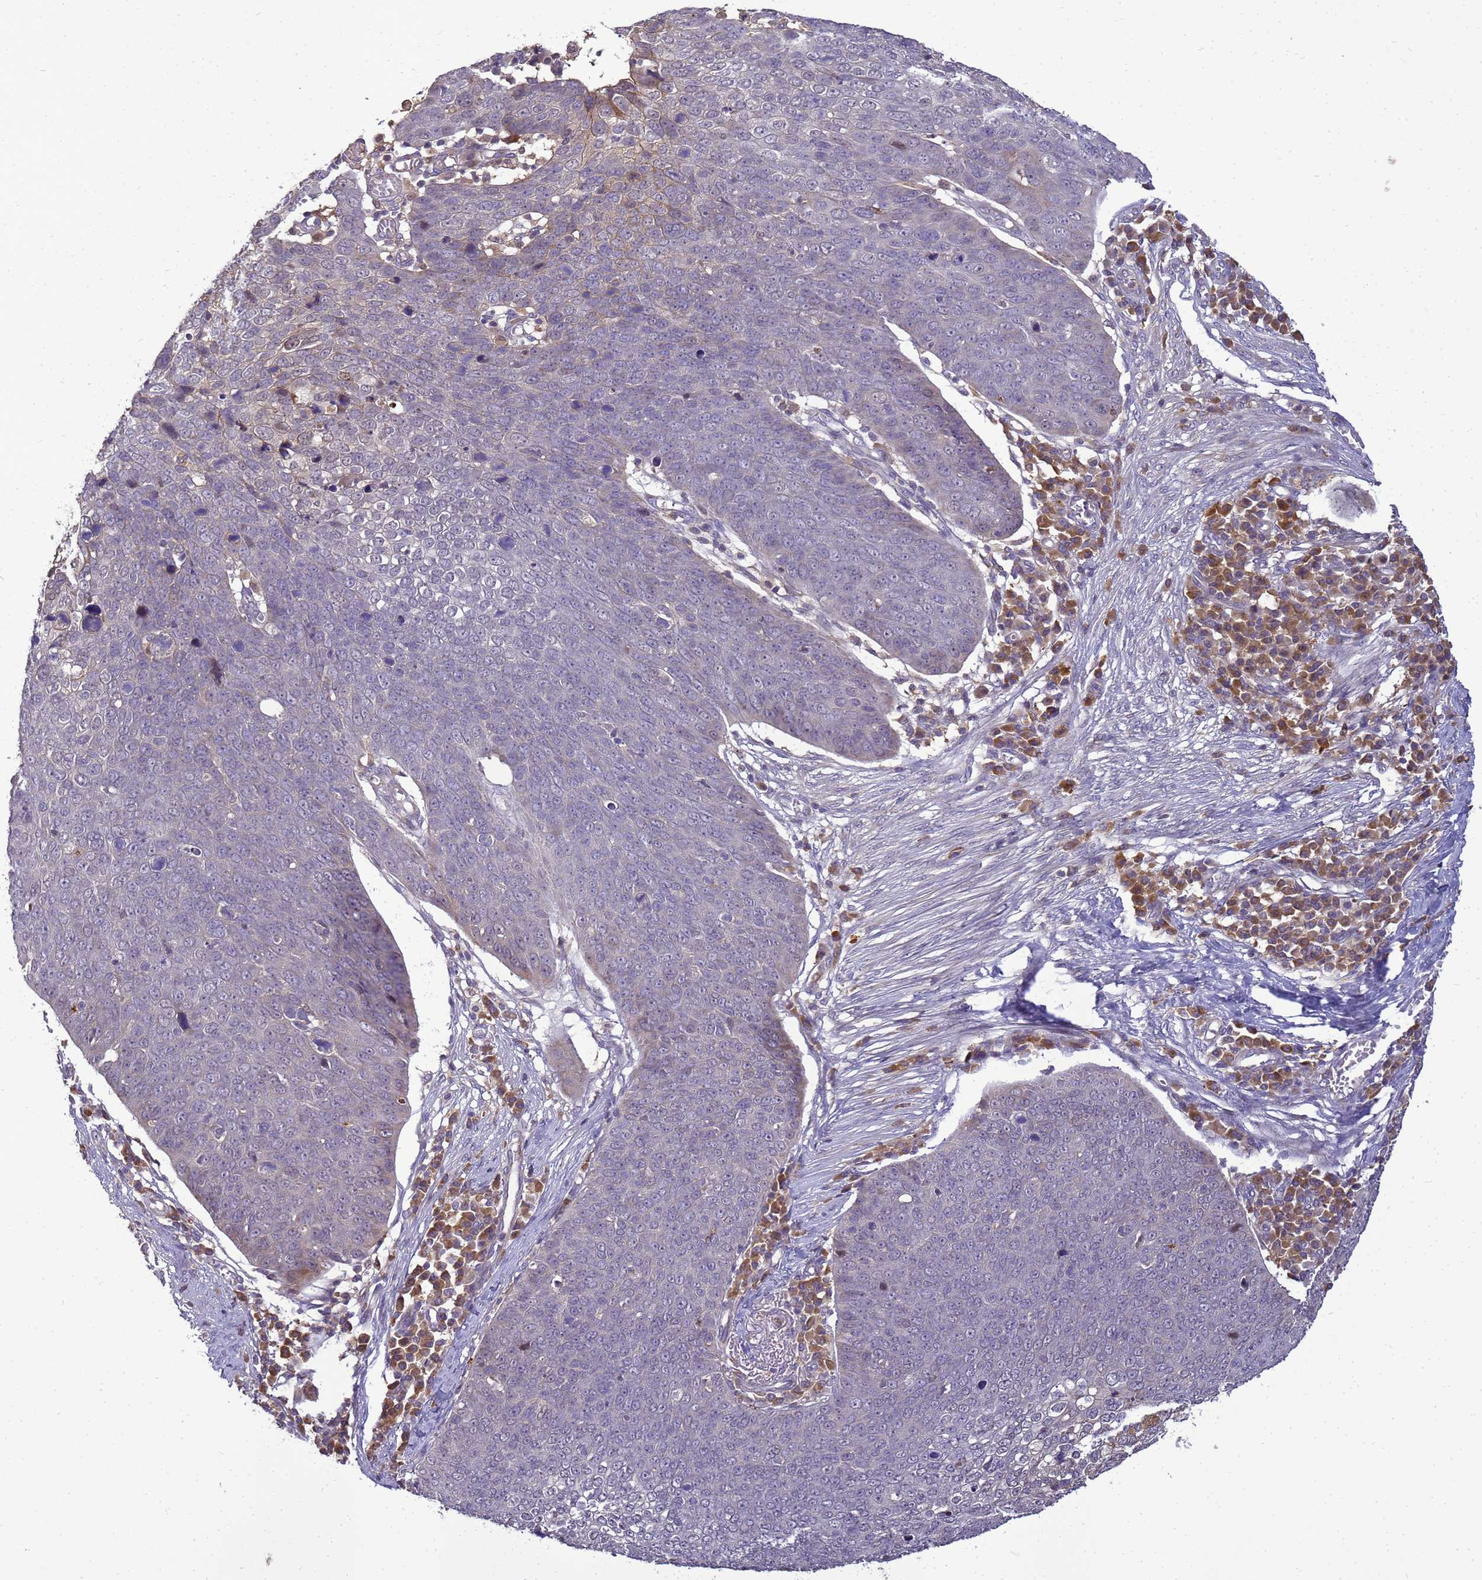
{"staining": {"intensity": "negative", "quantity": "none", "location": "none"}, "tissue": "skin cancer", "cell_type": "Tumor cells", "image_type": "cancer", "snomed": [{"axis": "morphology", "description": "Squamous cell carcinoma, NOS"}, {"axis": "topography", "description": "Skin"}], "caption": "Skin cancer stained for a protein using IHC demonstrates no staining tumor cells.", "gene": "TMEM74B", "patient": {"sex": "male", "age": 71}}